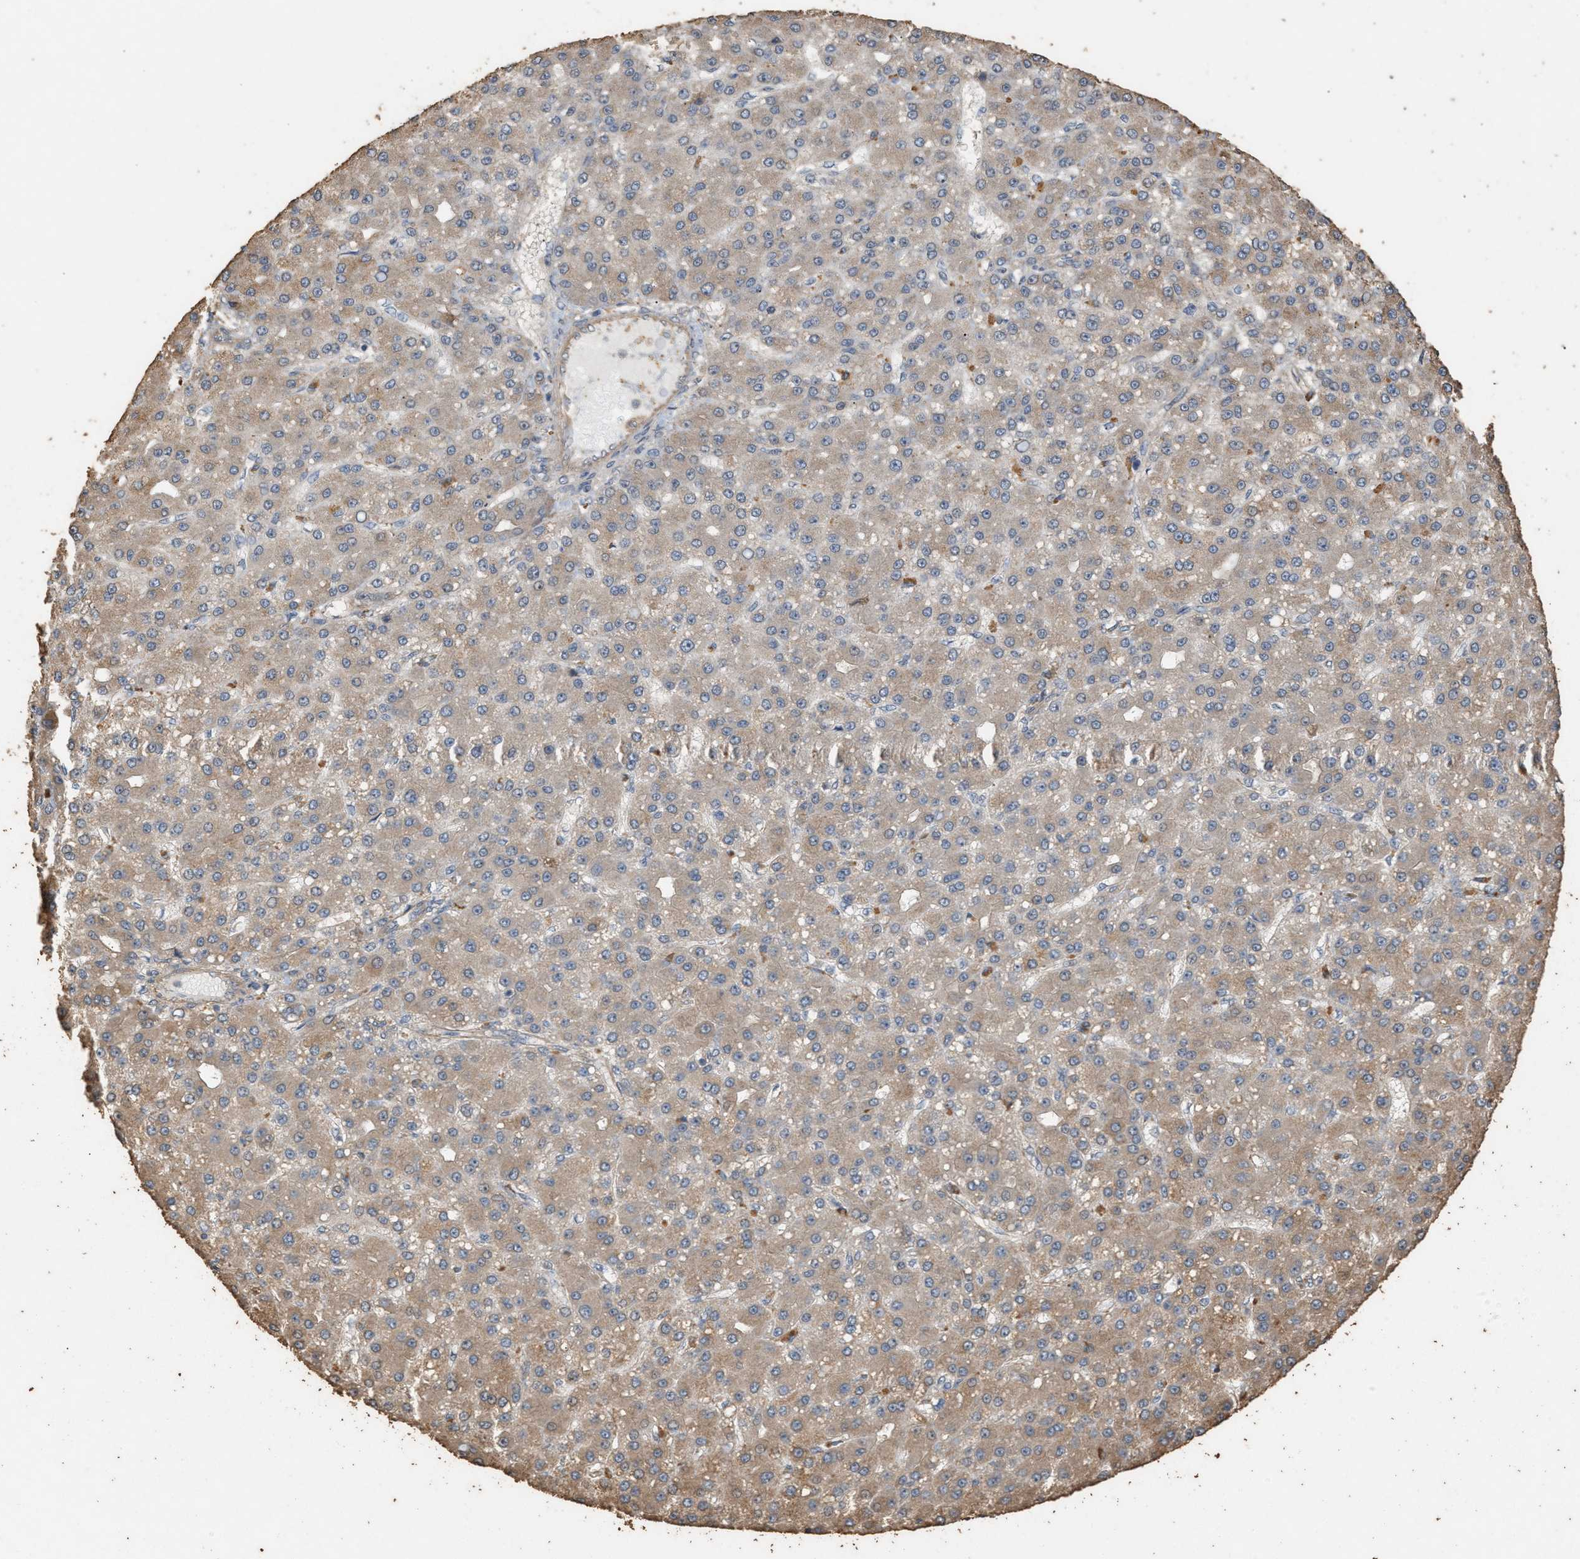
{"staining": {"intensity": "weak", "quantity": ">75%", "location": "cytoplasmic/membranous"}, "tissue": "liver cancer", "cell_type": "Tumor cells", "image_type": "cancer", "snomed": [{"axis": "morphology", "description": "Carcinoma, Hepatocellular, NOS"}, {"axis": "topography", "description": "Liver"}], "caption": "Liver cancer (hepatocellular carcinoma) stained for a protein (brown) demonstrates weak cytoplasmic/membranous positive staining in approximately >75% of tumor cells.", "gene": "DCAF7", "patient": {"sex": "male", "age": 67}}